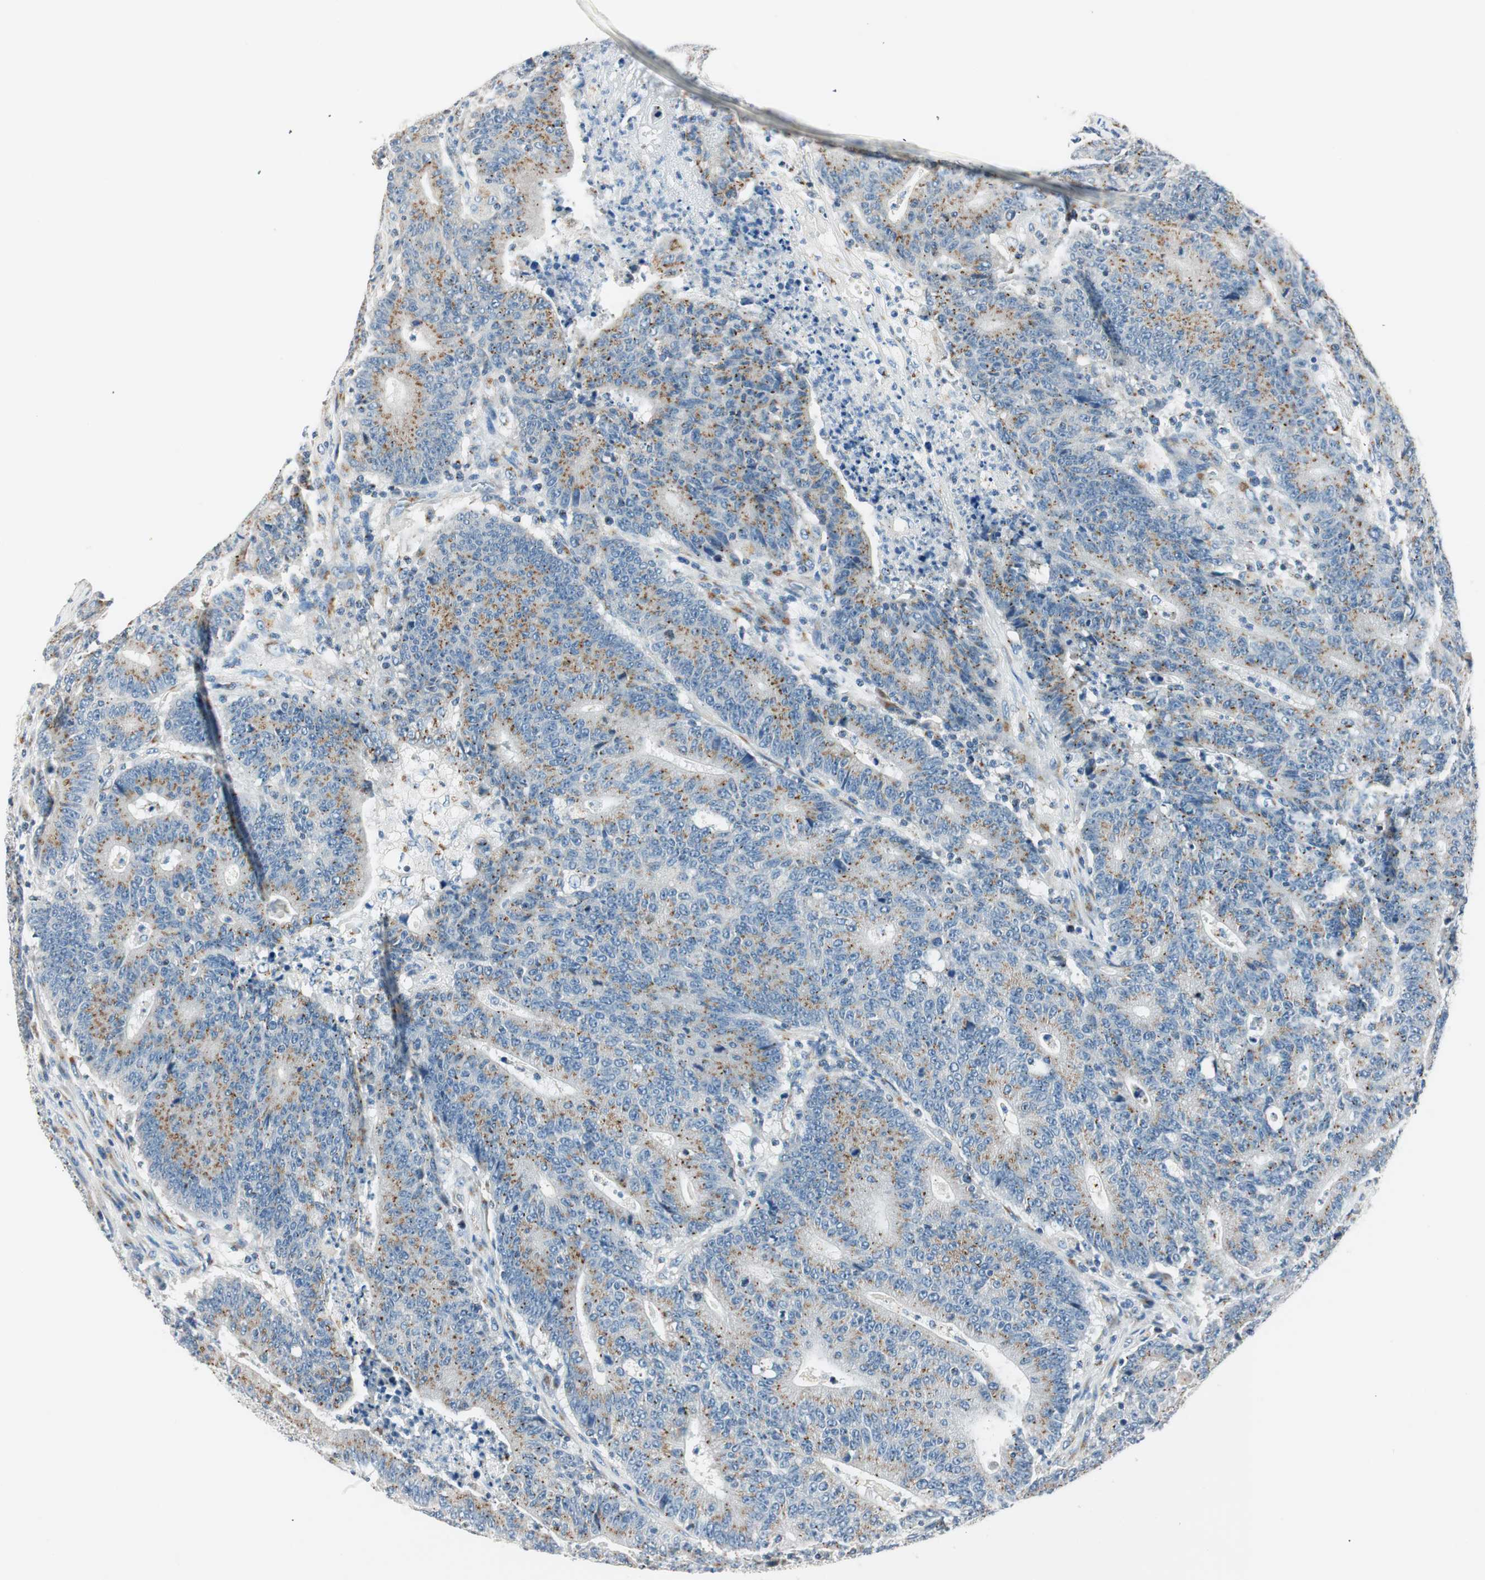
{"staining": {"intensity": "moderate", "quantity": ">75%", "location": "cytoplasmic/membranous"}, "tissue": "colorectal cancer", "cell_type": "Tumor cells", "image_type": "cancer", "snomed": [{"axis": "morphology", "description": "Normal tissue, NOS"}, {"axis": "morphology", "description": "Adenocarcinoma, NOS"}, {"axis": "topography", "description": "Colon"}], "caption": "DAB immunohistochemical staining of human colorectal cancer (adenocarcinoma) reveals moderate cytoplasmic/membranous protein positivity in about >75% of tumor cells.", "gene": "TMF1", "patient": {"sex": "female", "age": 75}}